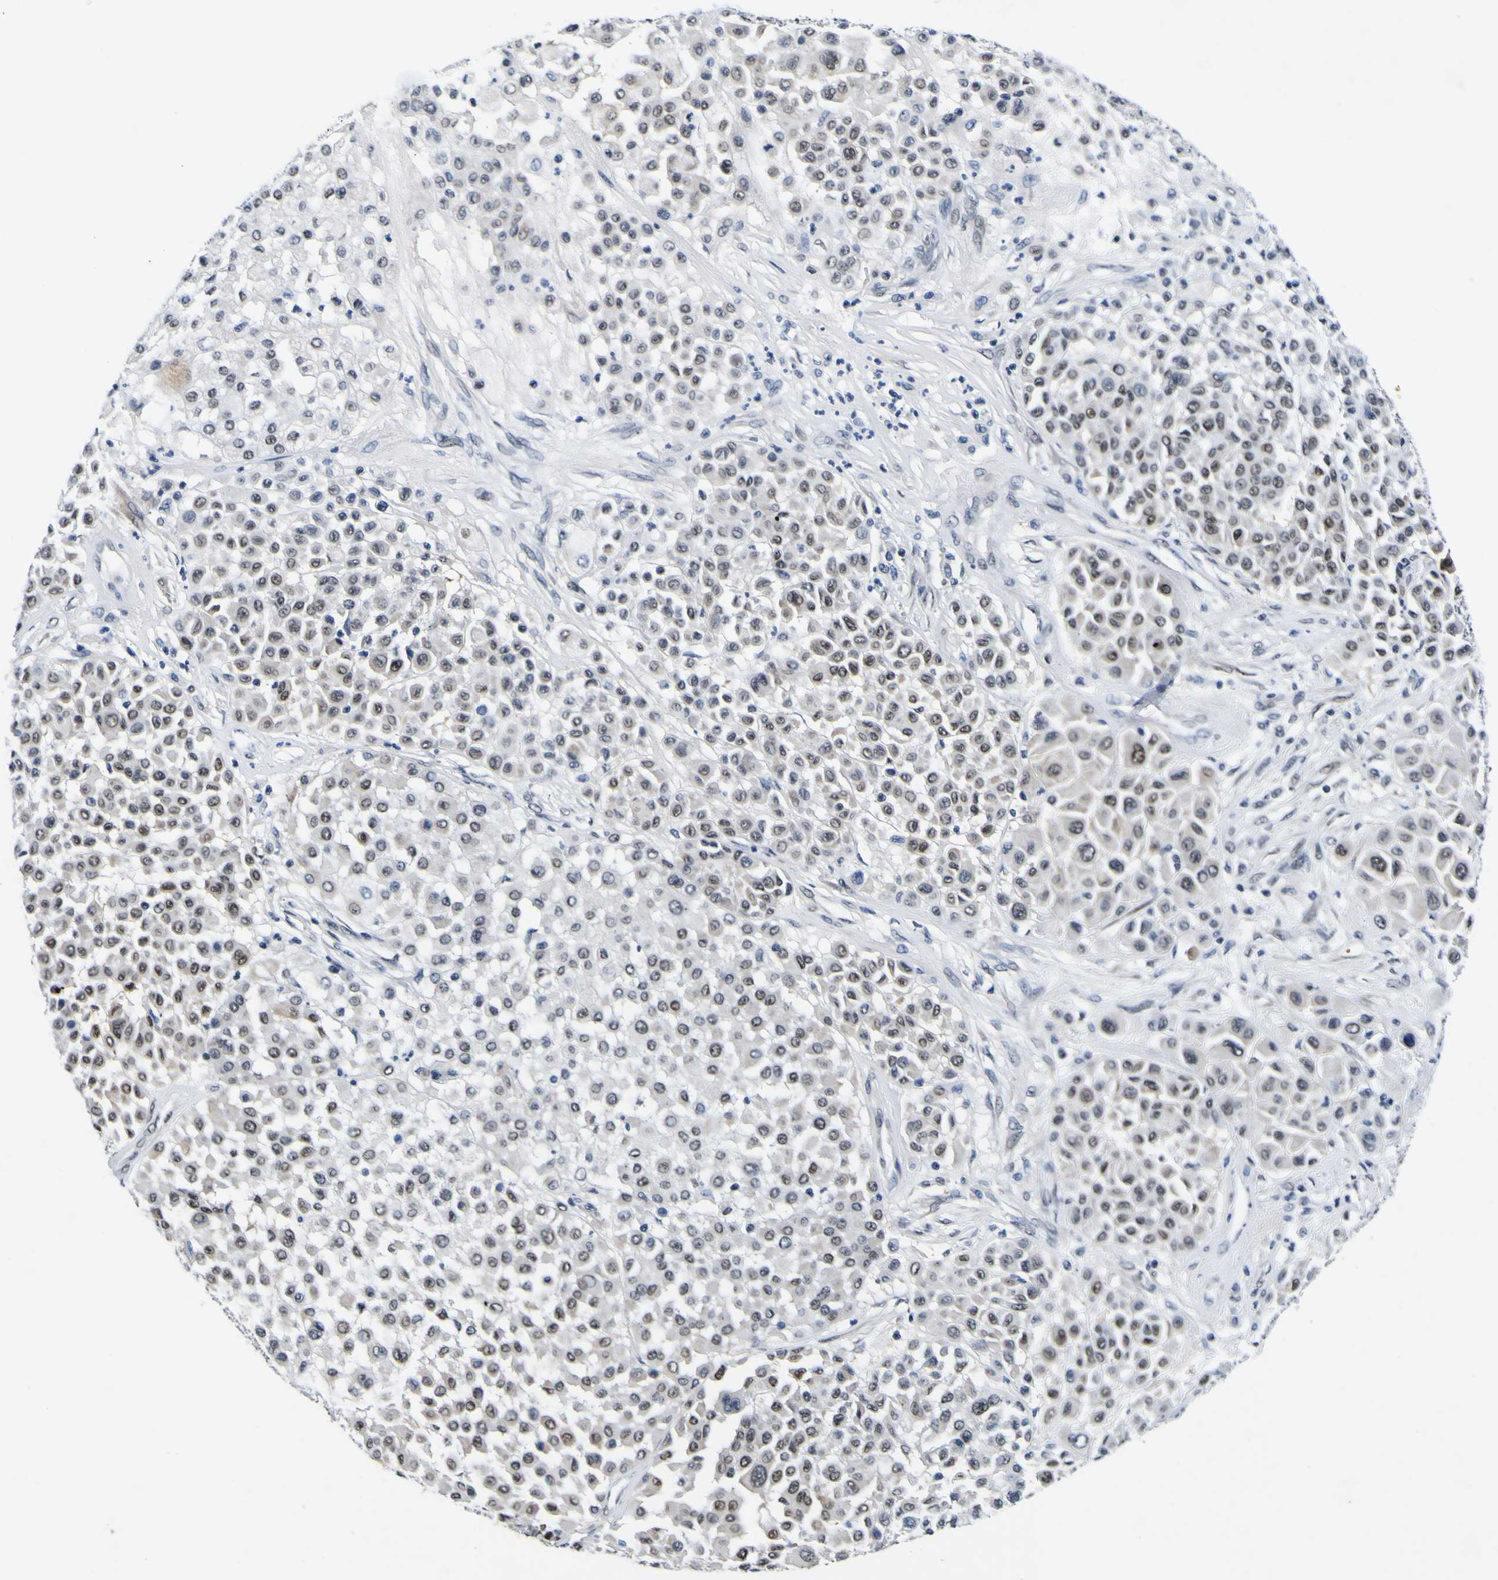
{"staining": {"intensity": "moderate", "quantity": ">75%", "location": "nuclear"}, "tissue": "melanoma", "cell_type": "Tumor cells", "image_type": "cancer", "snomed": [{"axis": "morphology", "description": "Malignant melanoma, Metastatic site"}, {"axis": "topography", "description": "Soft tissue"}], "caption": "Immunohistochemical staining of malignant melanoma (metastatic site) exhibits medium levels of moderate nuclear expression in approximately >75% of tumor cells. (DAB IHC with brightfield microscopy, high magnification).", "gene": "CUL4B", "patient": {"sex": "male", "age": 41}}